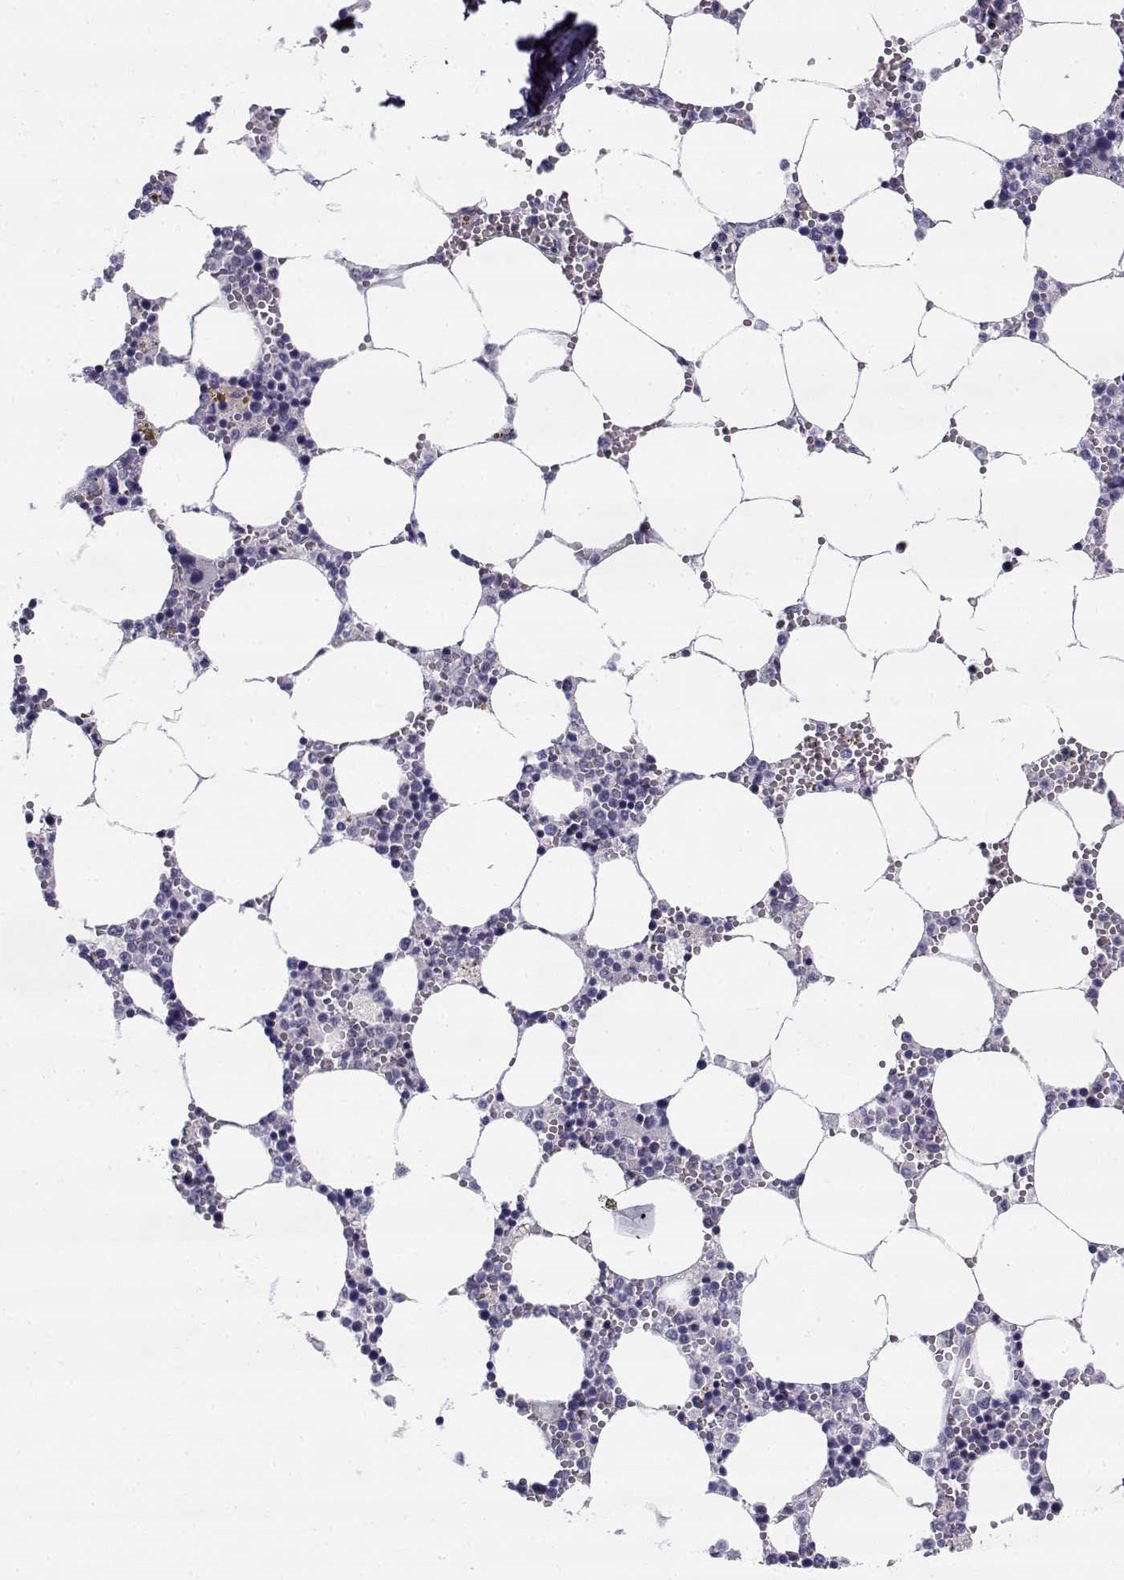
{"staining": {"intensity": "negative", "quantity": "none", "location": "none"}, "tissue": "bone marrow", "cell_type": "Hematopoietic cells", "image_type": "normal", "snomed": [{"axis": "morphology", "description": "Normal tissue, NOS"}, {"axis": "topography", "description": "Bone marrow"}], "caption": "Bone marrow was stained to show a protein in brown. There is no significant positivity in hematopoietic cells. (DAB immunohistochemistry (IHC) with hematoxylin counter stain).", "gene": "CREB3L3", "patient": {"sex": "female", "age": 64}}